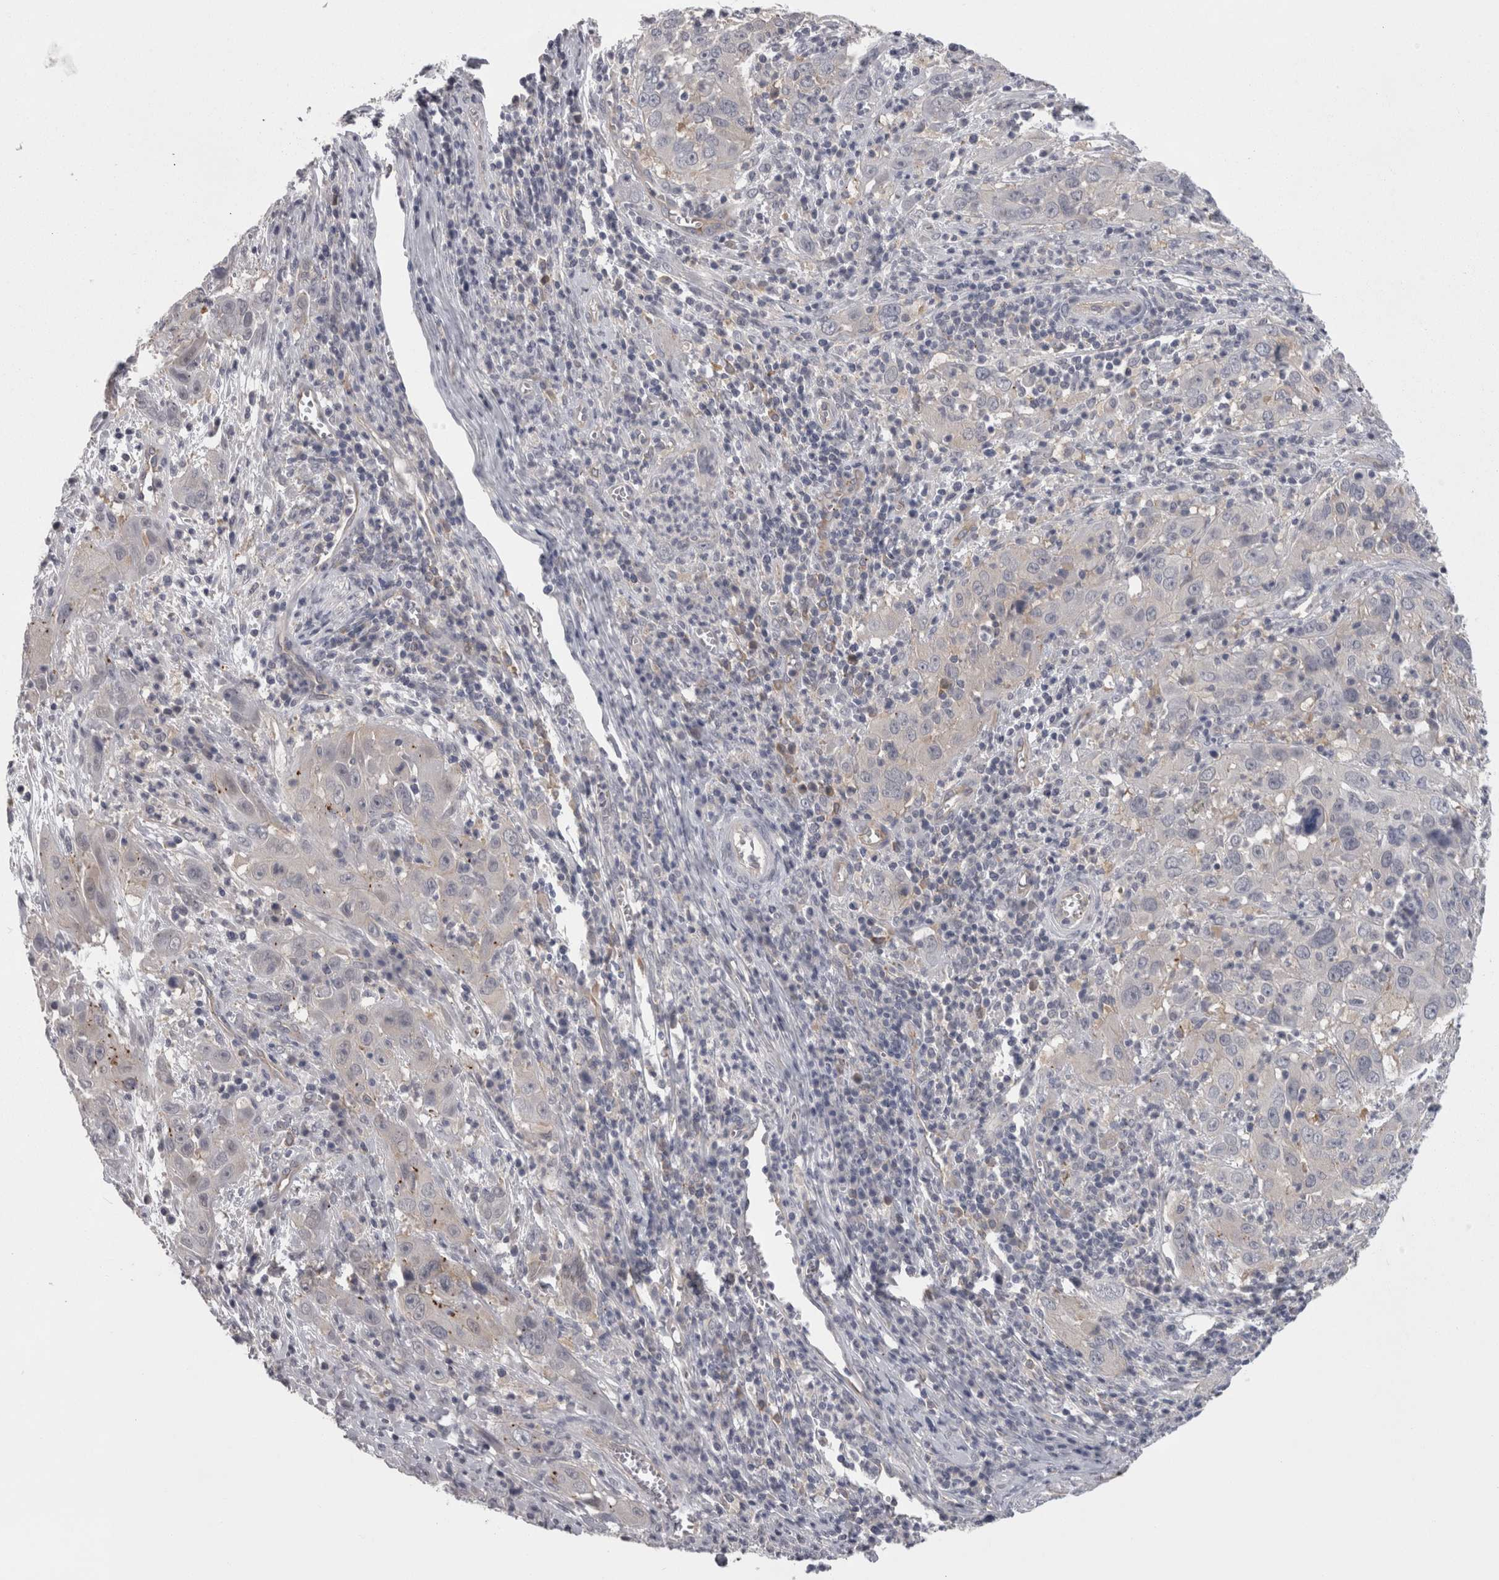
{"staining": {"intensity": "negative", "quantity": "none", "location": "none"}, "tissue": "cervical cancer", "cell_type": "Tumor cells", "image_type": "cancer", "snomed": [{"axis": "morphology", "description": "Squamous cell carcinoma, NOS"}, {"axis": "topography", "description": "Cervix"}], "caption": "An image of human squamous cell carcinoma (cervical) is negative for staining in tumor cells.", "gene": "LYZL6", "patient": {"sex": "female", "age": 32}}